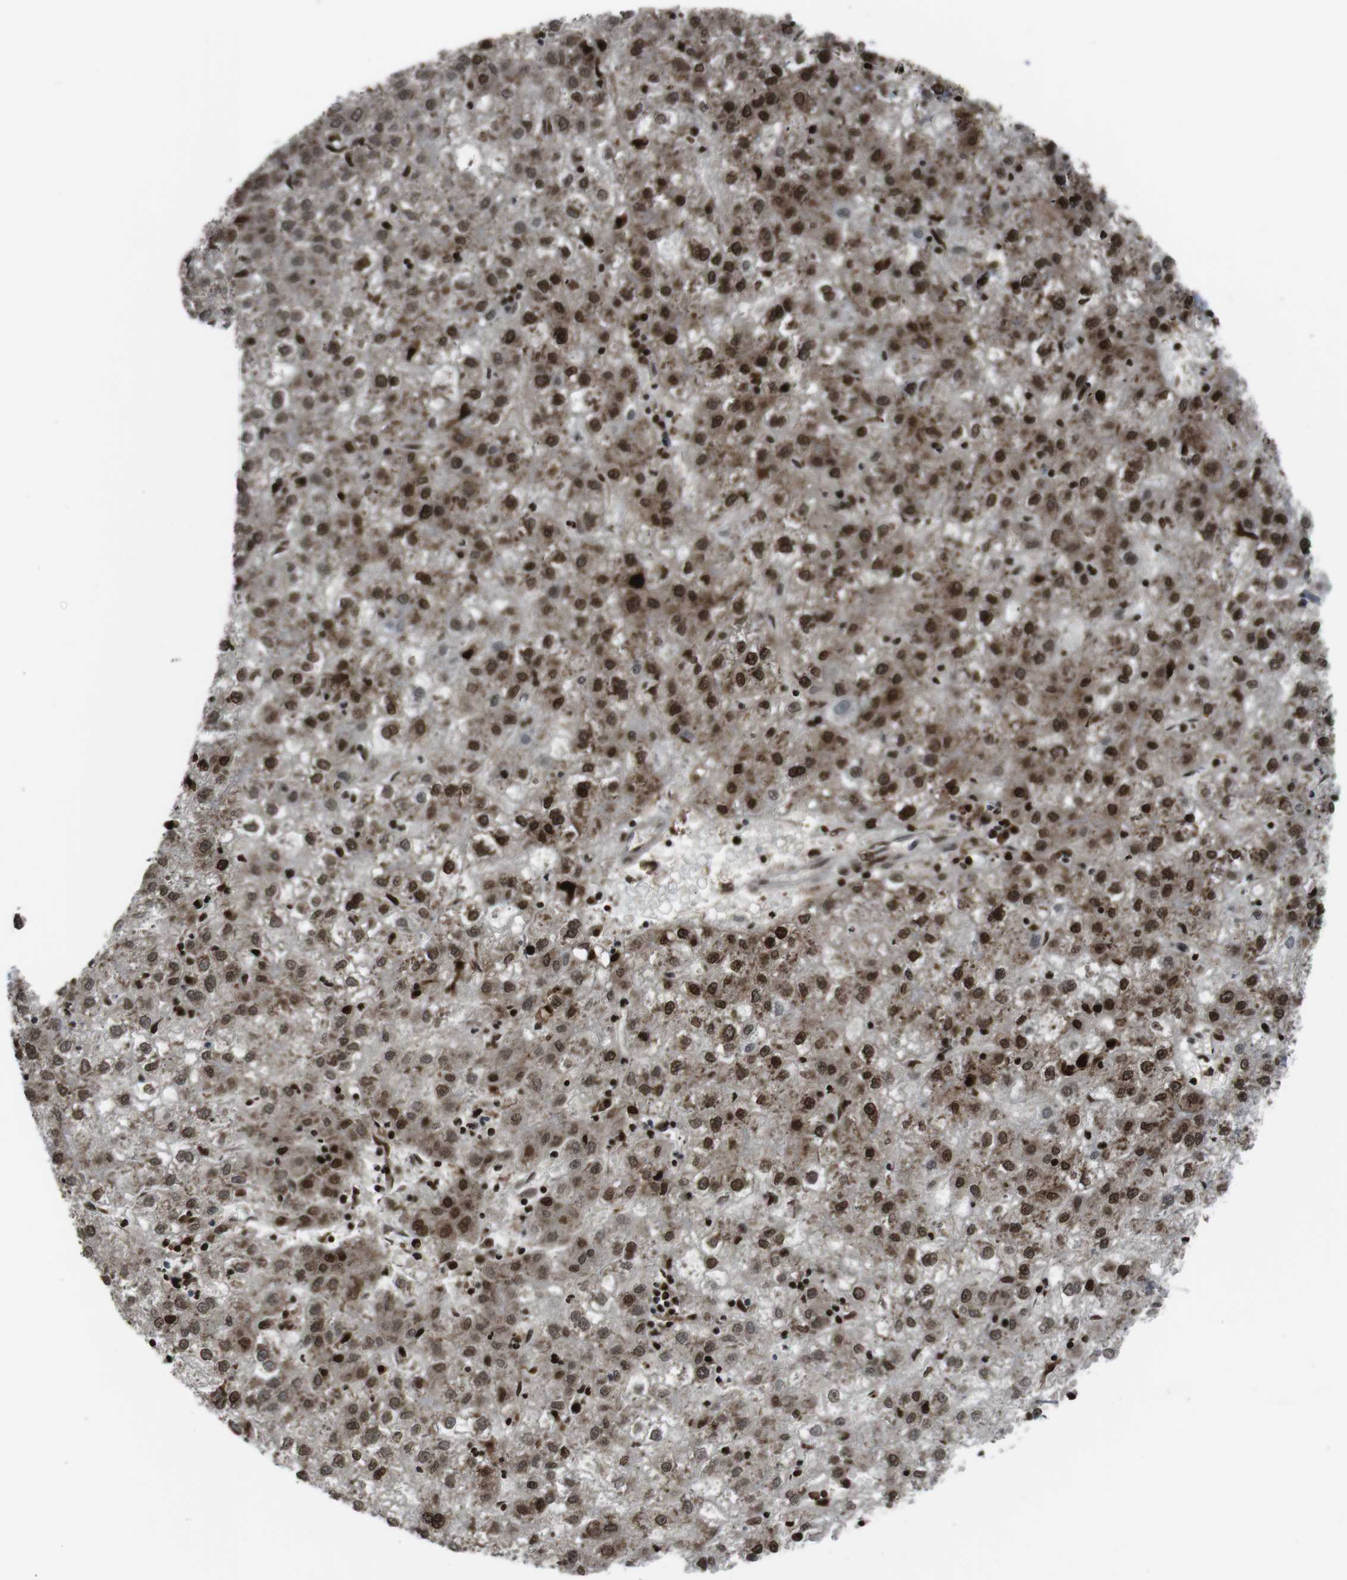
{"staining": {"intensity": "weak", "quantity": ">75%", "location": "nuclear"}, "tissue": "liver cancer", "cell_type": "Tumor cells", "image_type": "cancer", "snomed": [{"axis": "morphology", "description": "Carcinoma, Hepatocellular, NOS"}, {"axis": "topography", "description": "Liver"}], "caption": "This is an image of immunohistochemistry staining of liver cancer (hepatocellular carcinoma), which shows weak expression in the nuclear of tumor cells.", "gene": "SUB1", "patient": {"sex": "male", "age": 72}}